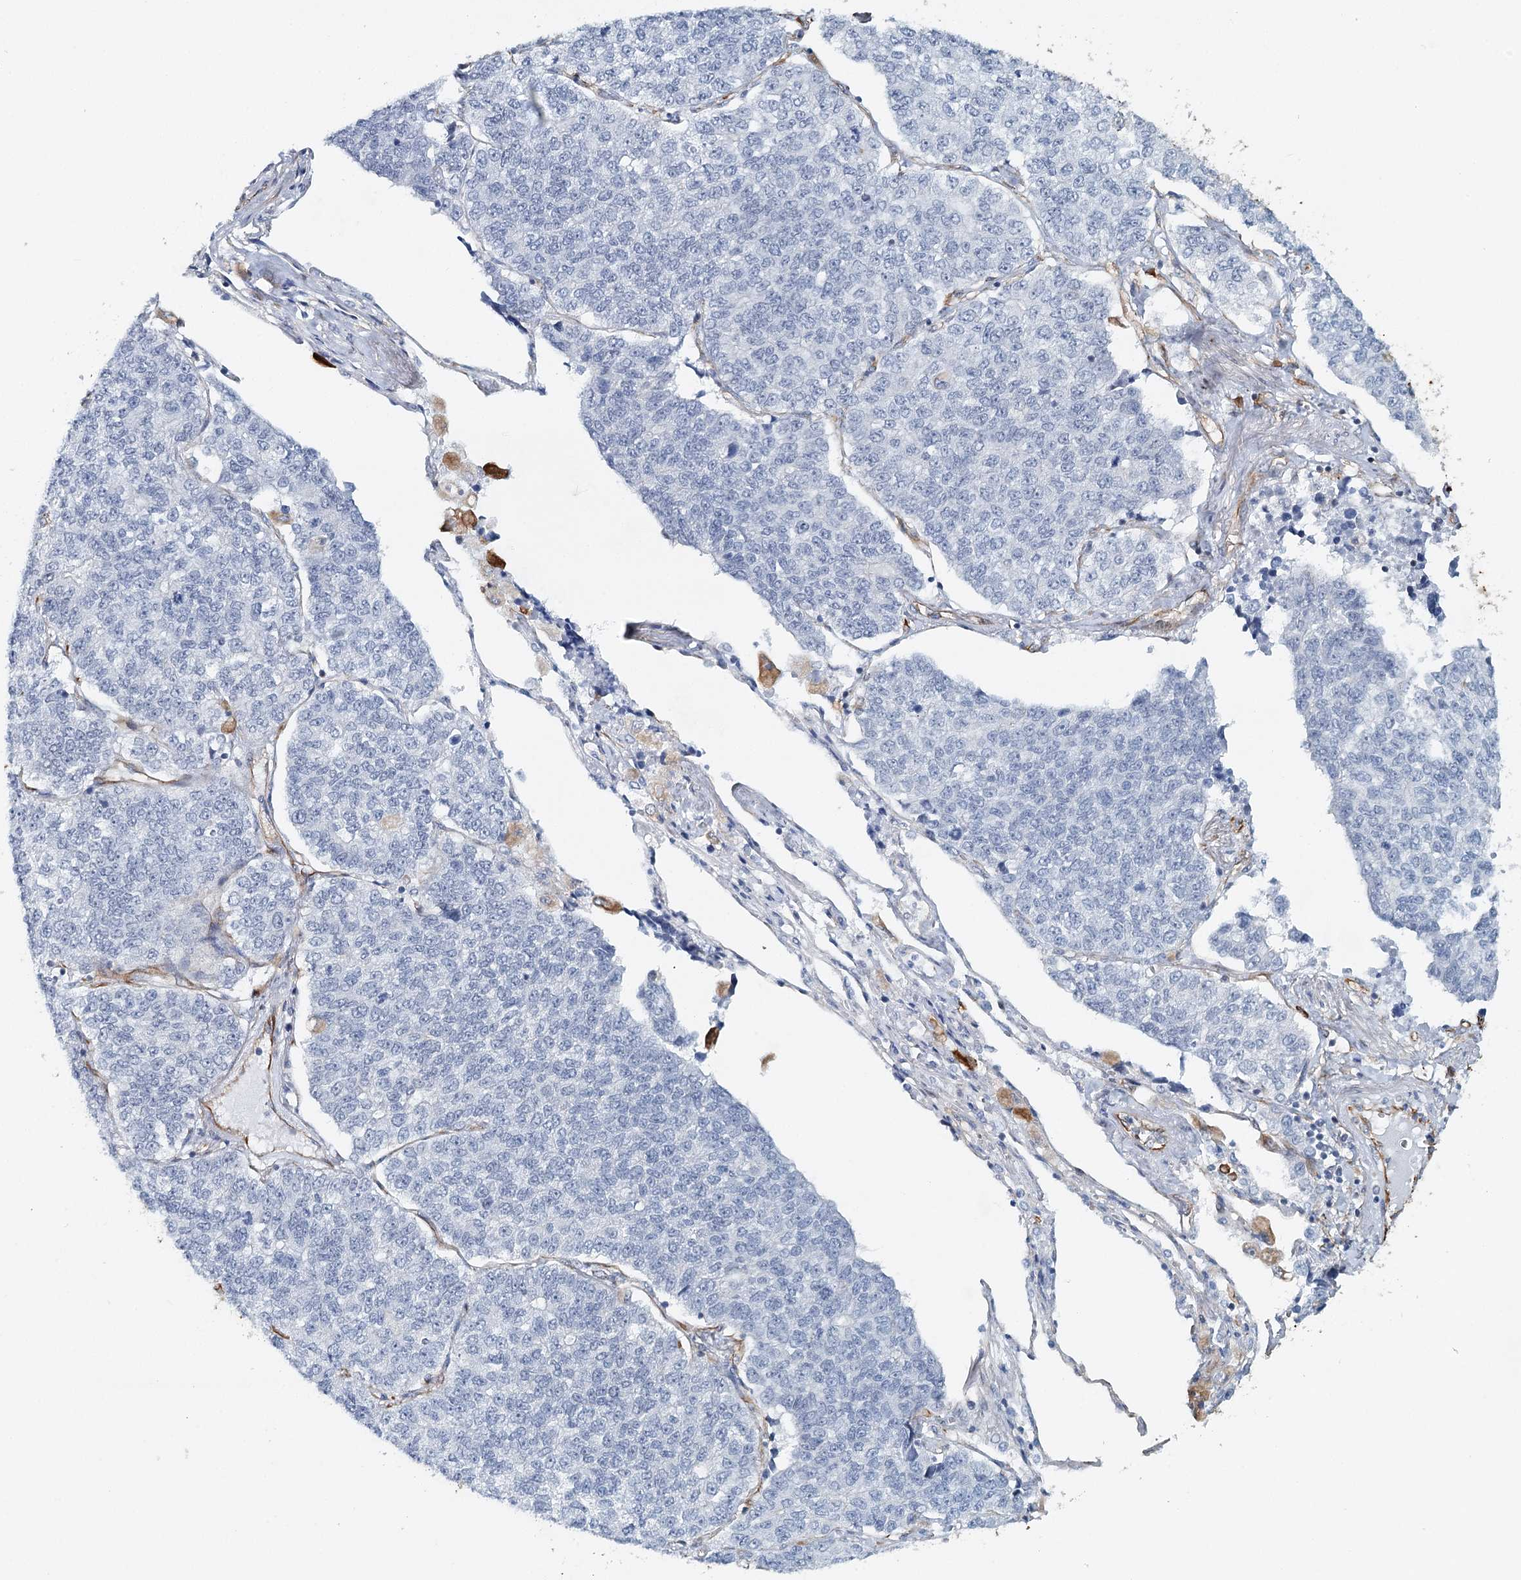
{"staining": {"intensity": "negative", "quantity": "none", "location": "none"}, "tissue": "lung cancer", "cell_type": "Tumor cells", "image_type": "cancer", "snomed": [{"axis": "morphology", "description": "Adenocarcinoma, NOS"}, {"axis": "topography", "description": "Lung"}], "caption": "Immunohistochemistry (IHC) histopathology image of neoplastic tissue: lung cancer (adenocarcinoma) stained with DAB demonstrates no significant protein positivity in tumor cells.", "gene": "SYNPO", "patient": {"sex": "male", "age": 49}}